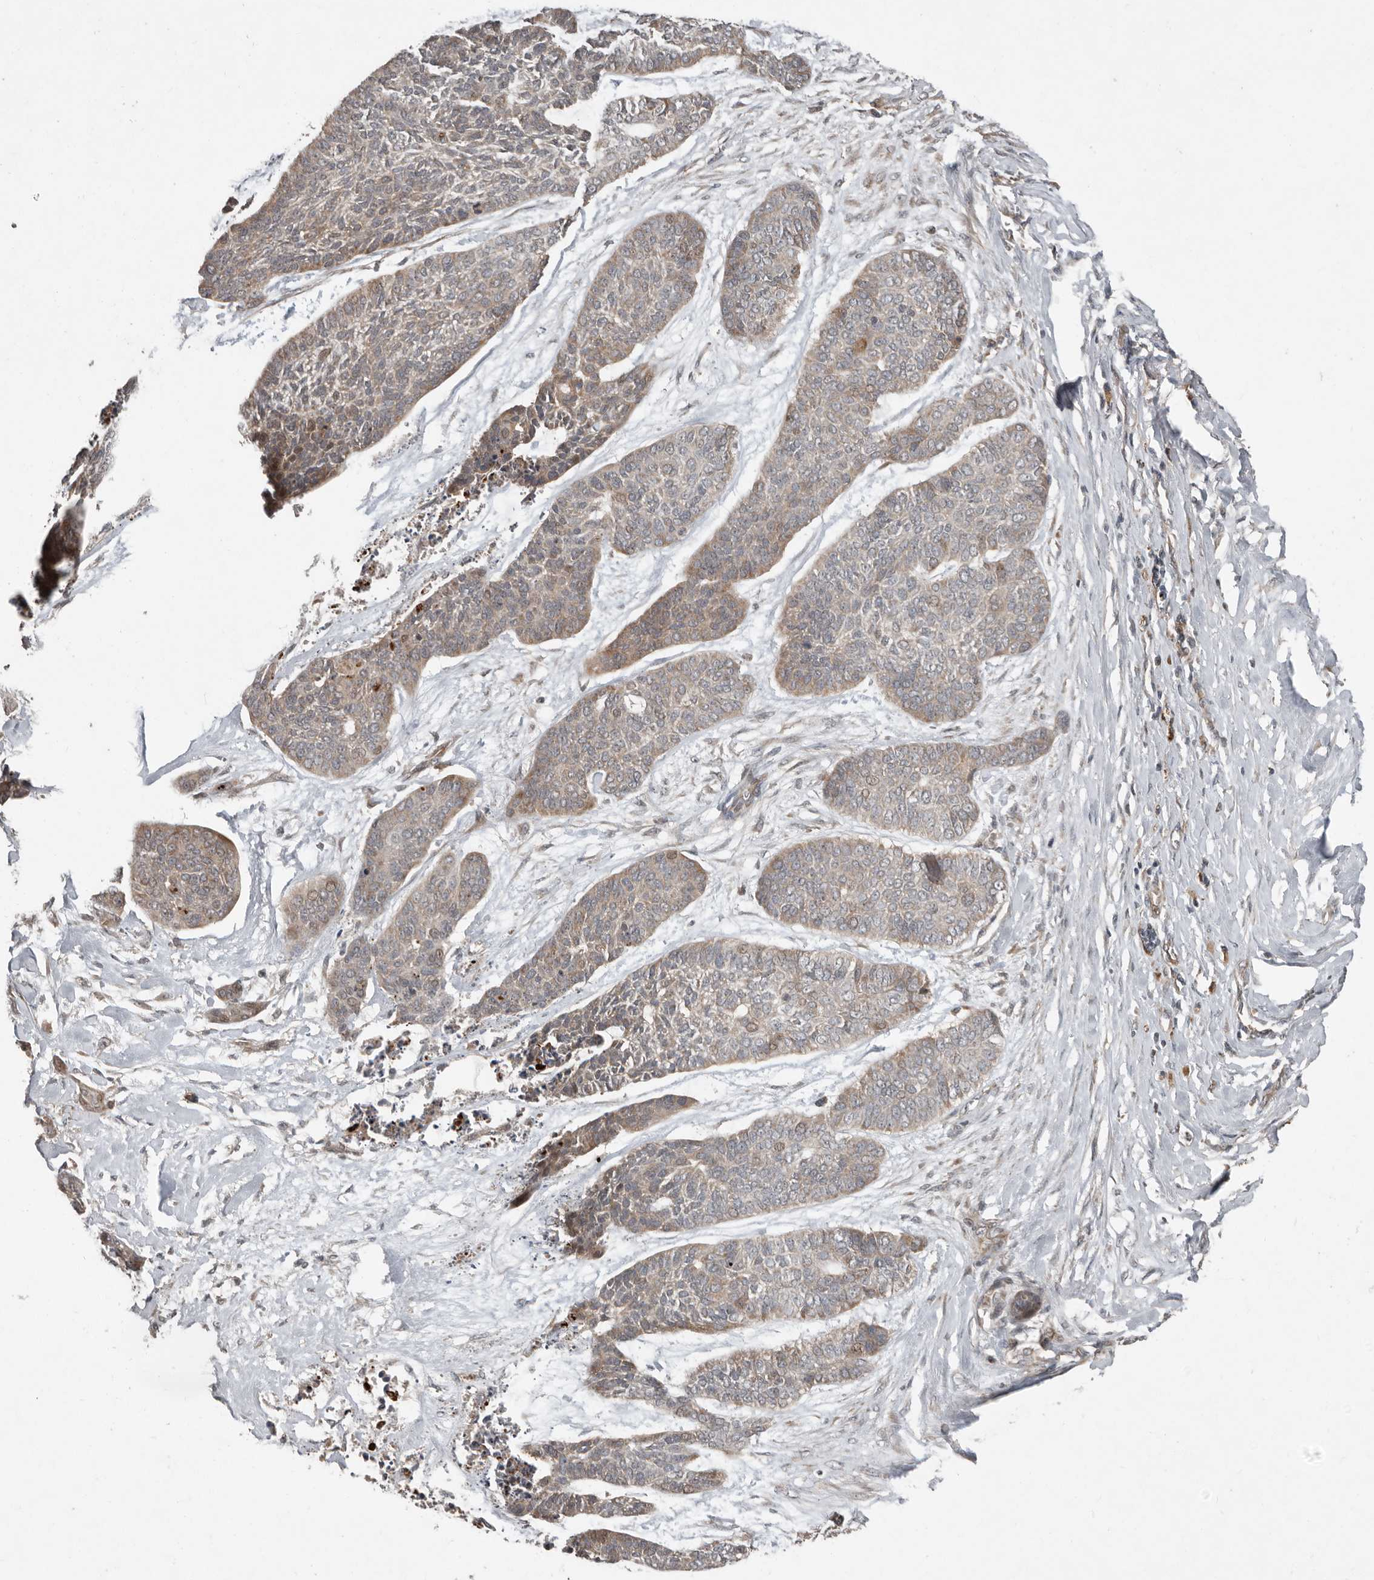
{"staining": {"intensity": "weak", "quantity": ">75%", "location": "cytoplasmic/membranous"}, "tissue": "skin cancer", "cell_type": "Tumor cells", "image_type": "cancer", "snomed": [{"axis": "morphology", "description": "Basal cell carcinoma"}, {"axis": "topography", "description": "Skin"}], "caption": "Human skin cancer (basal cell carcinoma) stained for a protein (brown) displays weak cytoplasmic/membranous positive staining in about >75% of tumor cells.", "gene": "SLC6A7", "patient": {"sex": "female", "age": 64}}